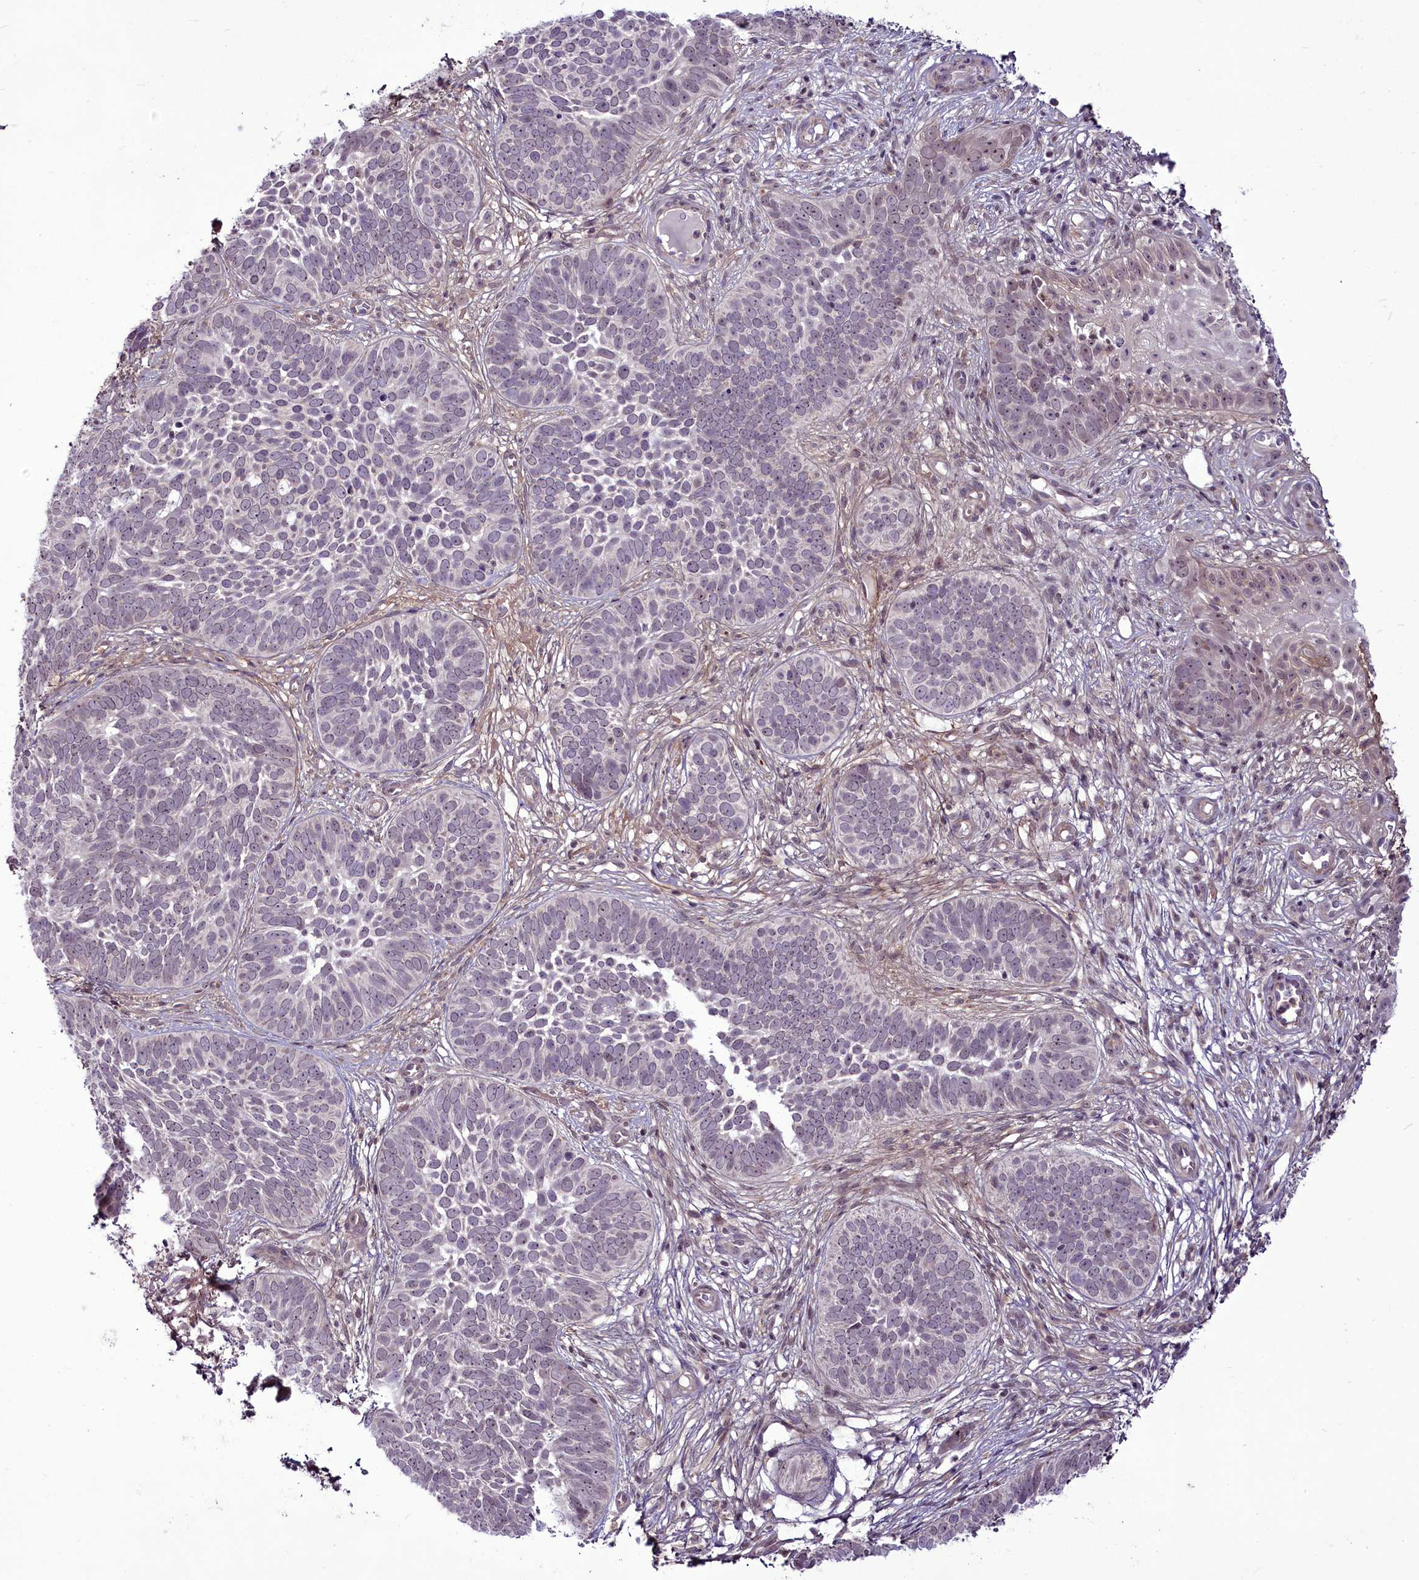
{"staining": {"intensity": "negative", "quantity": "none", "location": "none"}, "tissue": "skin cancer", "cell_type": "Tumor cells", "image_type": "cancer", "snomed": [{"axis": "morphology", "description": "Basal cell carcinoma"}, {"axis": "topography", "description": "Skin"}], "caption": "Human skin cancer stained for a protein using IHC reveals no positivity in tumor cells.", "gene": "RSBN1", "patient": {"sex": "male", "age": 89}}